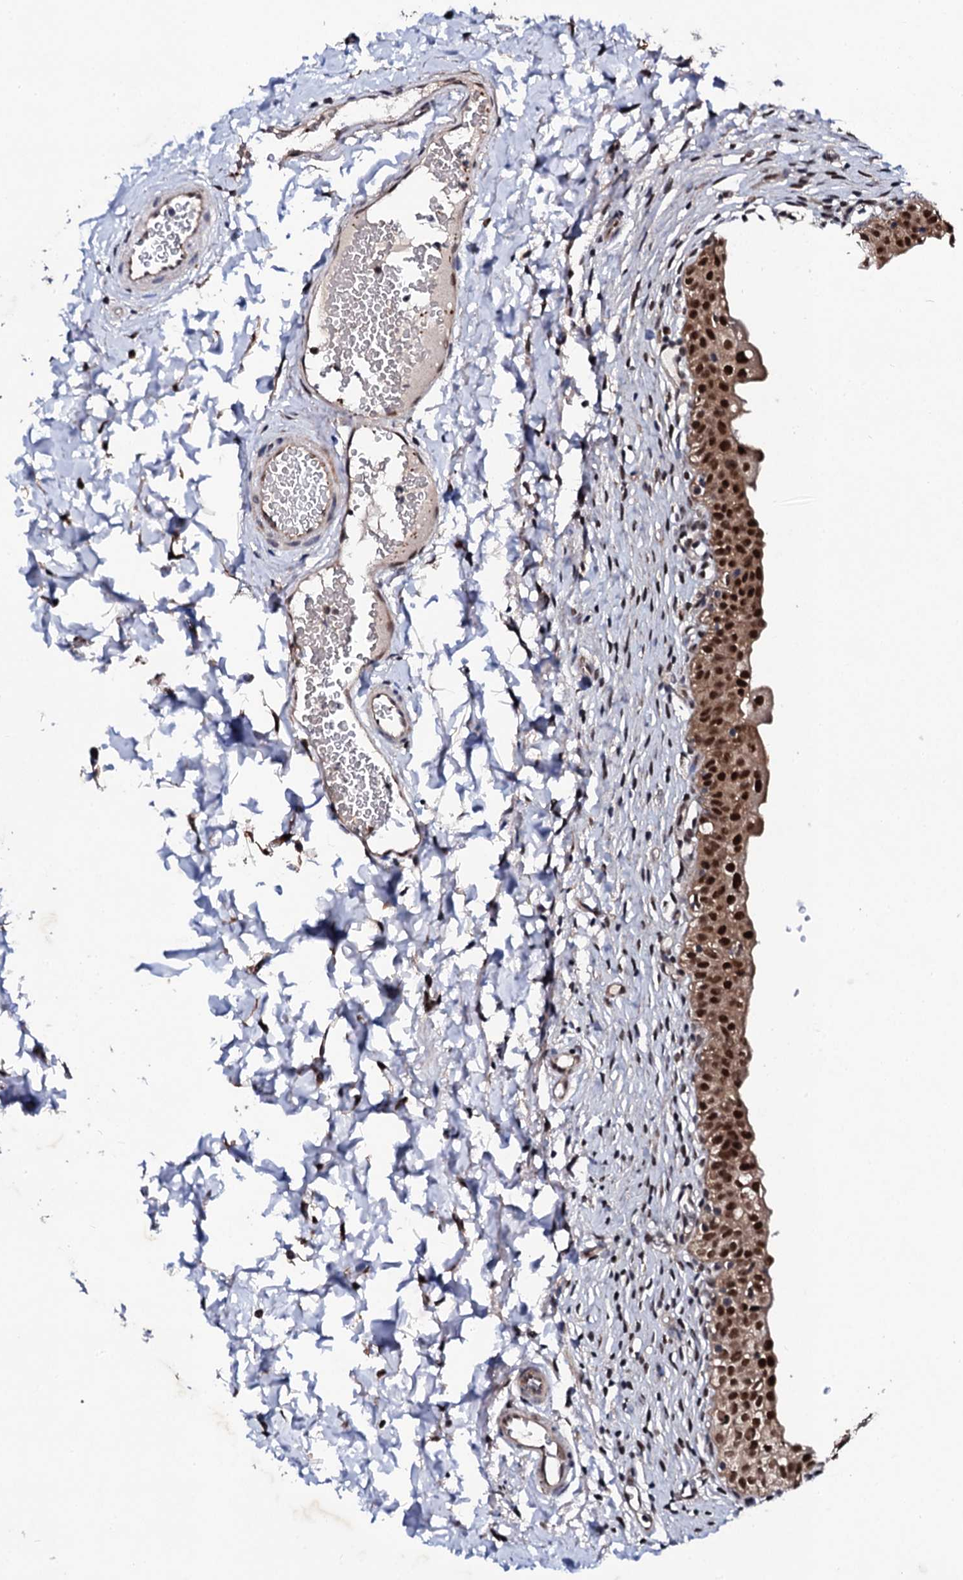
{"staining": {"intensity": "strong", "quantity": ">75%", "location": "nuclear"}, "tissue": "urinary bladder", "cell_type": "Urothelial cells", "image_type": "normal", "snomed": [{"axis": "morphology", "description": "Normal tissue, NOS"}, {"axis": "topography", "description": "Urinary bladder"}], "caption": "IHC of unremarkable urinary bladder demonstrates high levels of strong nuclear staining in approximately >75% of urothelial cells. Nuclei are stained in blue.", "gene": "CSTF3", "patient": {"sex": "male", "age": 55}}